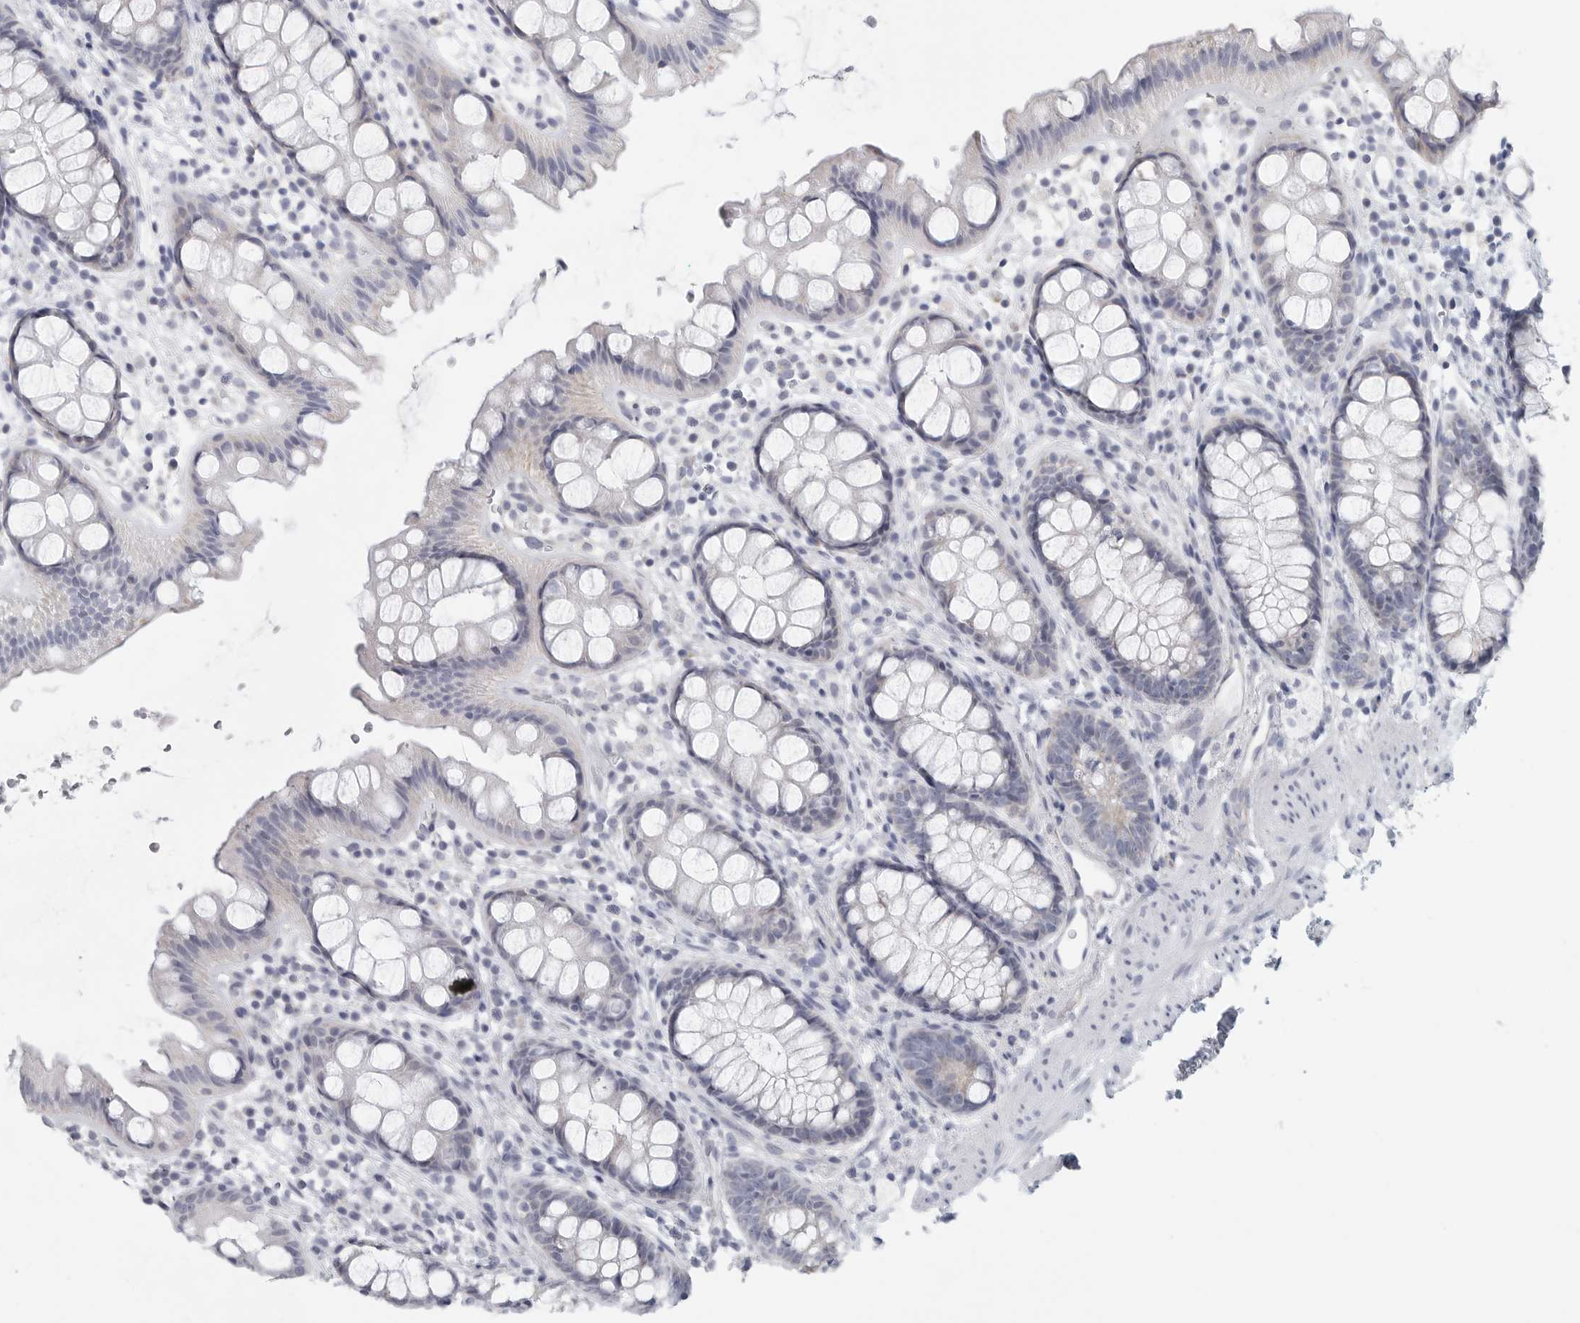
{"staining": {"intensity": "negative", "quantity": "none", "location": "none"}, "tissue": "rectum", "cell_type": "Glandular cells", "image_type": "normal", "snomed": [{"axis": "morphology", "description": "Normal tissue, NOS"}, {"axis": "topography", "description": "Rectum"}], "caption": "High magnification brightfield microscopy of benign rectum stained with DAB (brown) and counterstained with hematoxylin (blue): glandular cells show no significant positivity. (DAB immunohistochemistry, high magnification).", "gene": "TNR", "patient": {"sex": "female", "age": 65}}